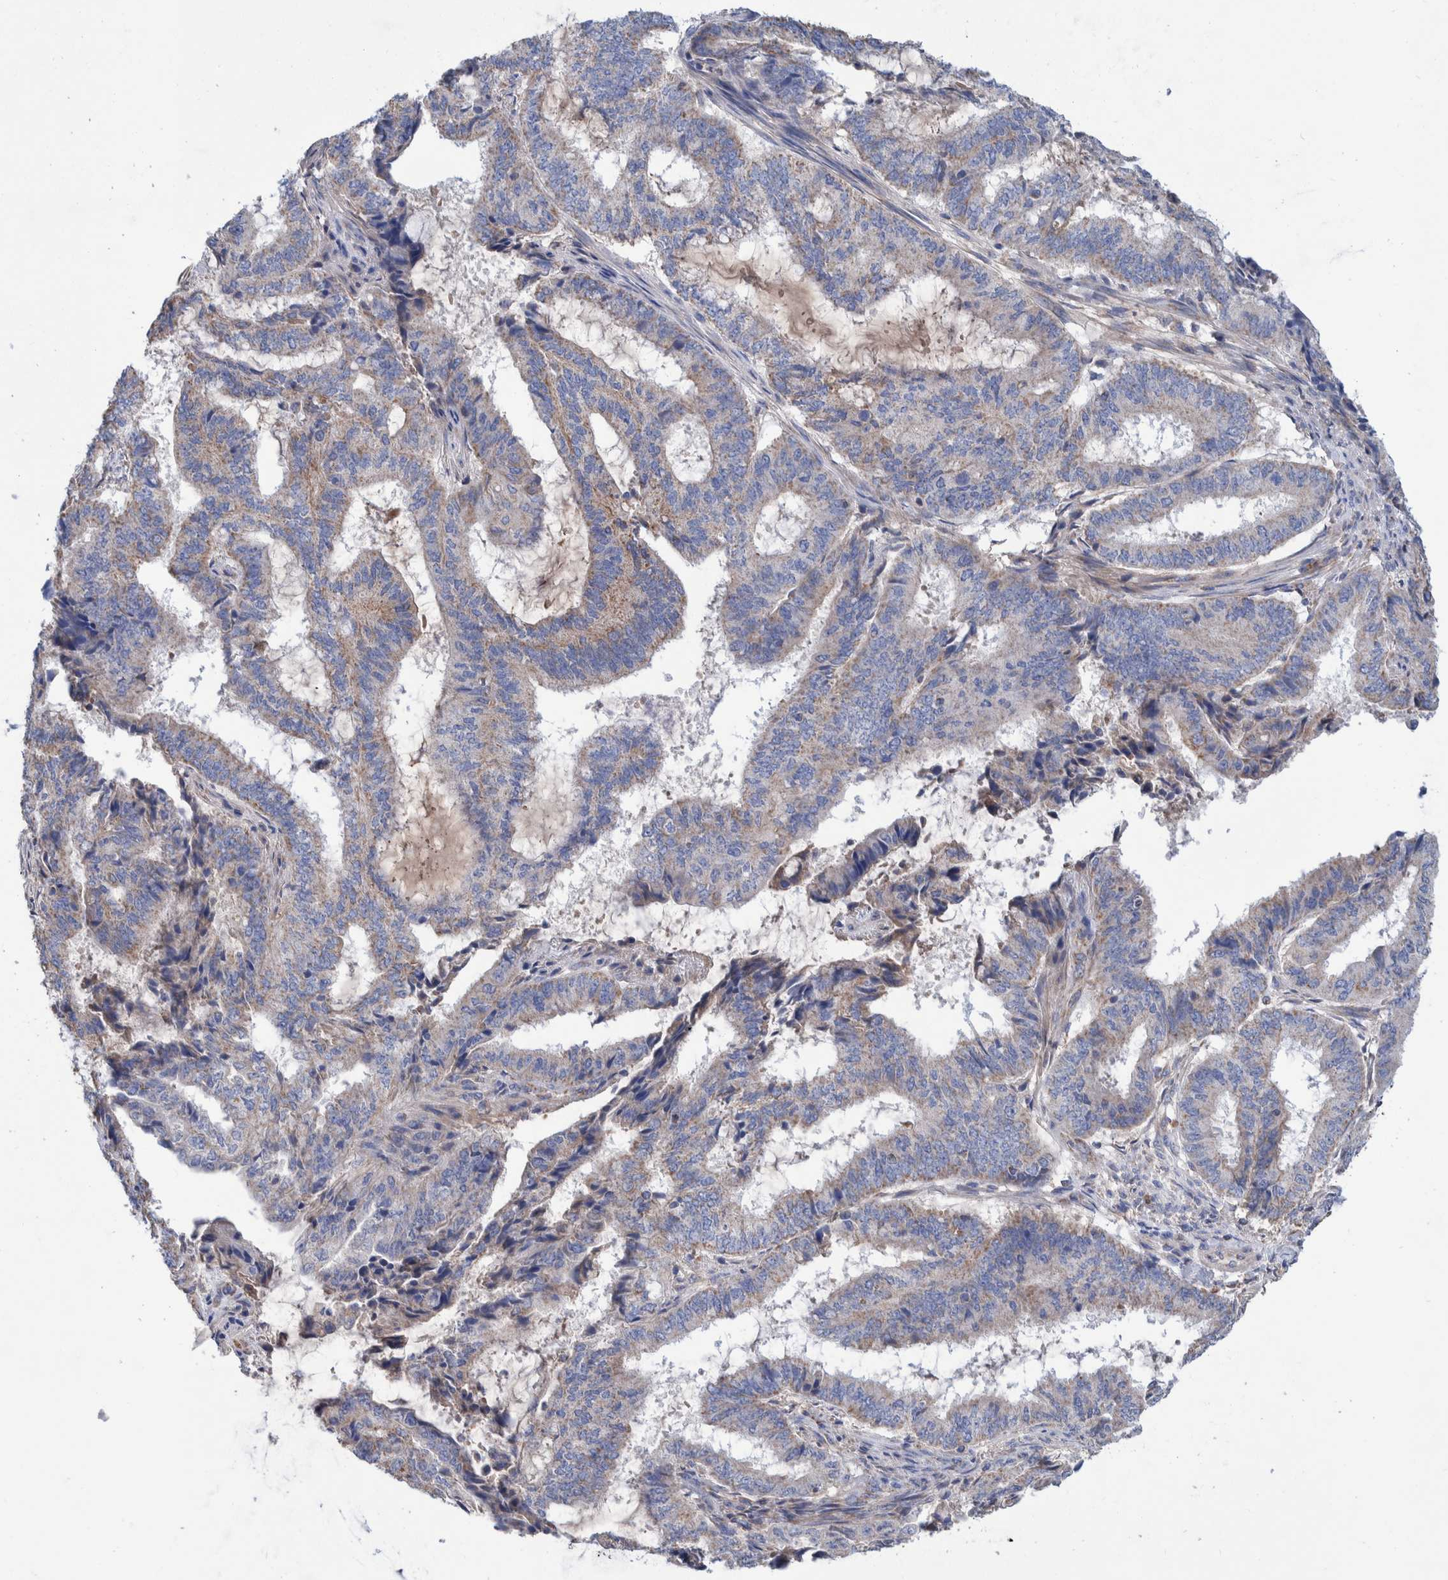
{"staining": {"intensity": "weak", "quantity": "25%-75%", "location": "cytoplasmic/membranous"}, "tissue": "endometrial cancer", "cell_type": "Tumor cells", "image_type": "cancer", "snomed": [{"axis": "morphology", "description": "Adenocarcinoma, NOS"}, {"axis": "topography", "description": "Endometrium"}], "caption": "This image displays endometrial adenocarcinoma stained with immunohistochemistry (IHC) to label a protein in brown. The cytoplasmic/membranous of tumor cells show weak positivity for the protein. Nuclei are counter-stained blue.", "gene": "DECR1", "patient": {"sex": "female", "age": 51}}